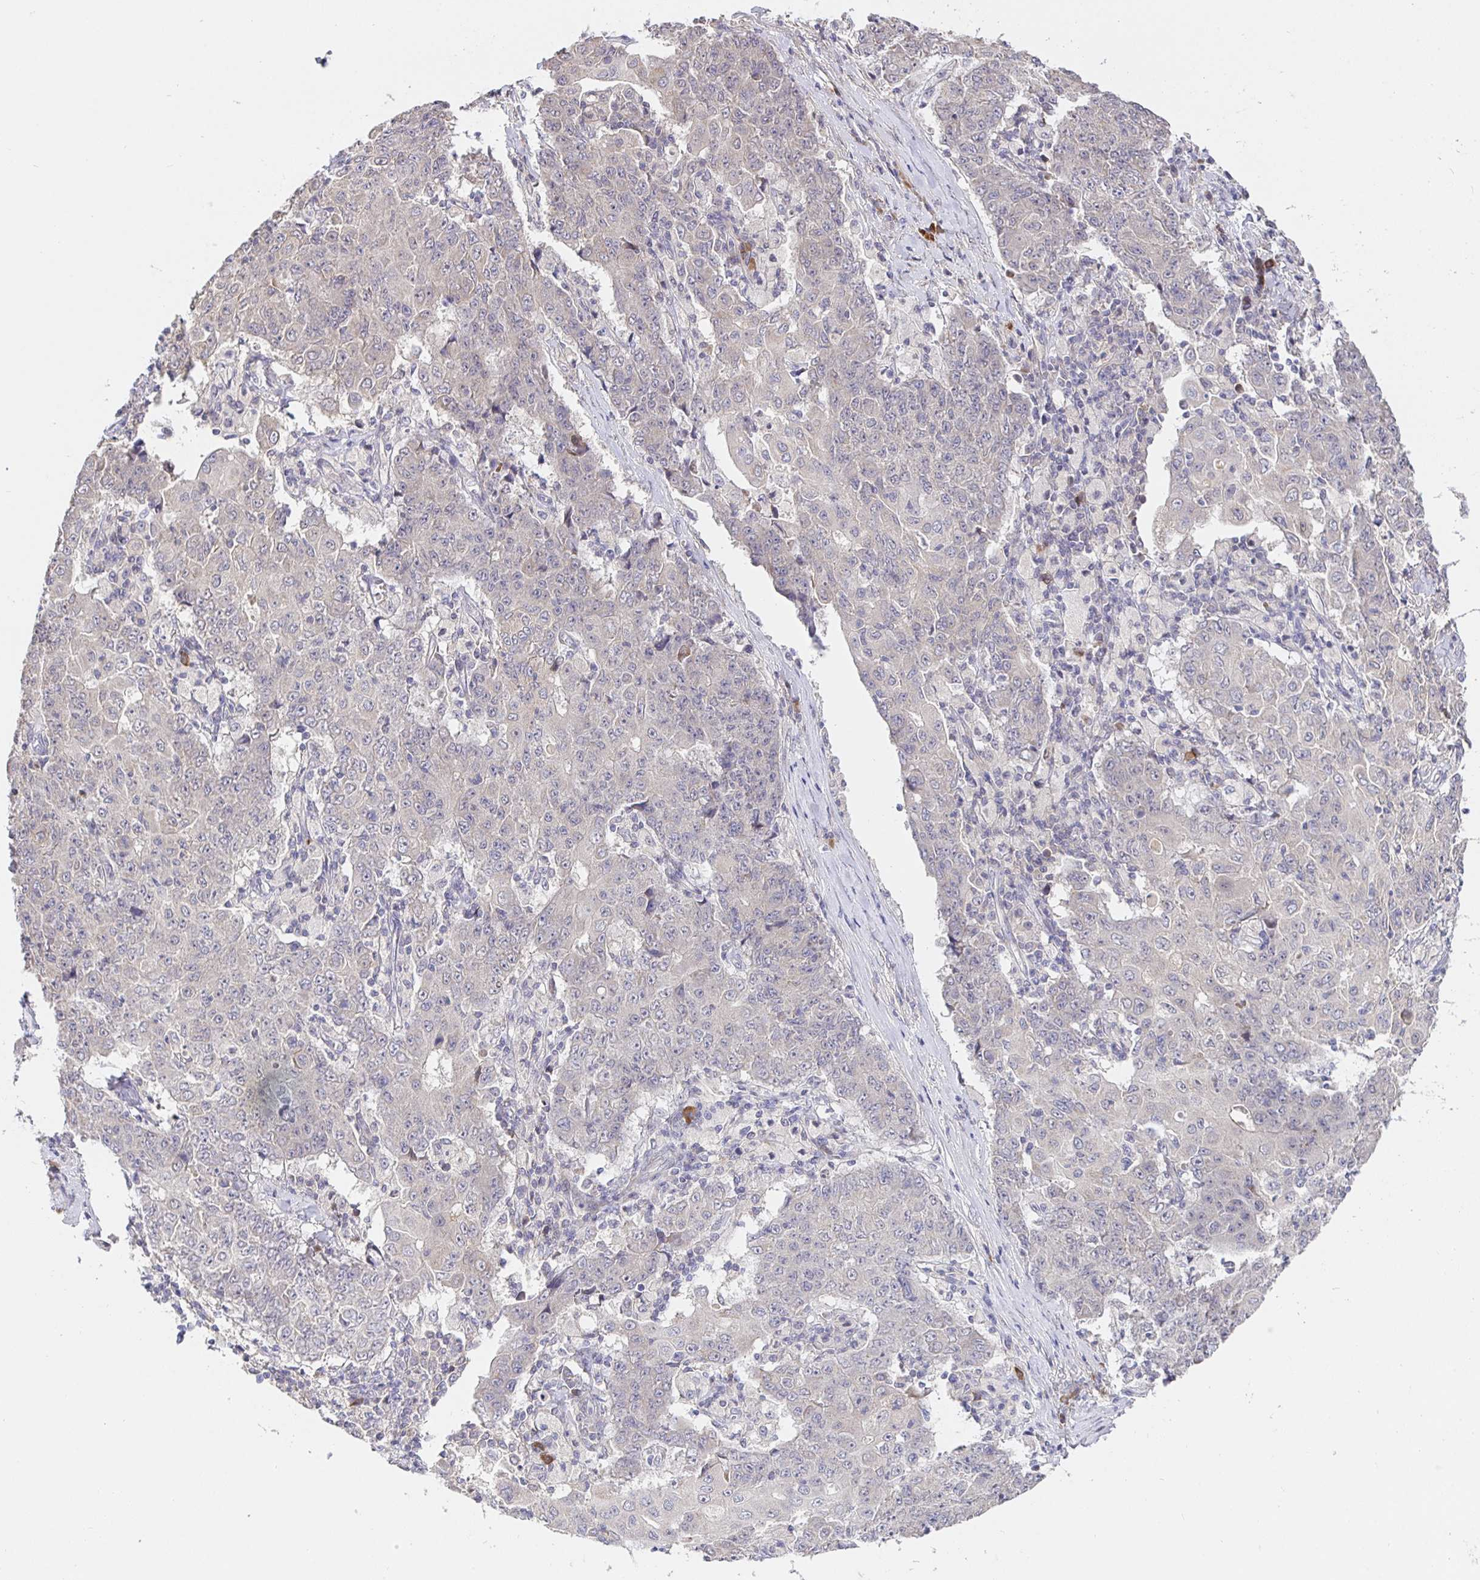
{"staining": {"intensity": "negative", "quantity": "none", "location": "none"}, "tissue": "ovarian cancer", "cell_type": "Tumor cells", "image_type": "cancer", "snomed": [{"axis": "morphology", "description": "Carcinoma, endometroid"}, {"axis": "topography", "description": "Ovary"}], "caption": "IHC micrograph of ovarian endometroid carcinoma stained for a protein (brown), which demonstrates no expression in tumor cells. (DAB immunohistochemistry (IHC), high magnification).", "gene": "ZDHHC11", "patient": {"sex": "female", "age": 42}}